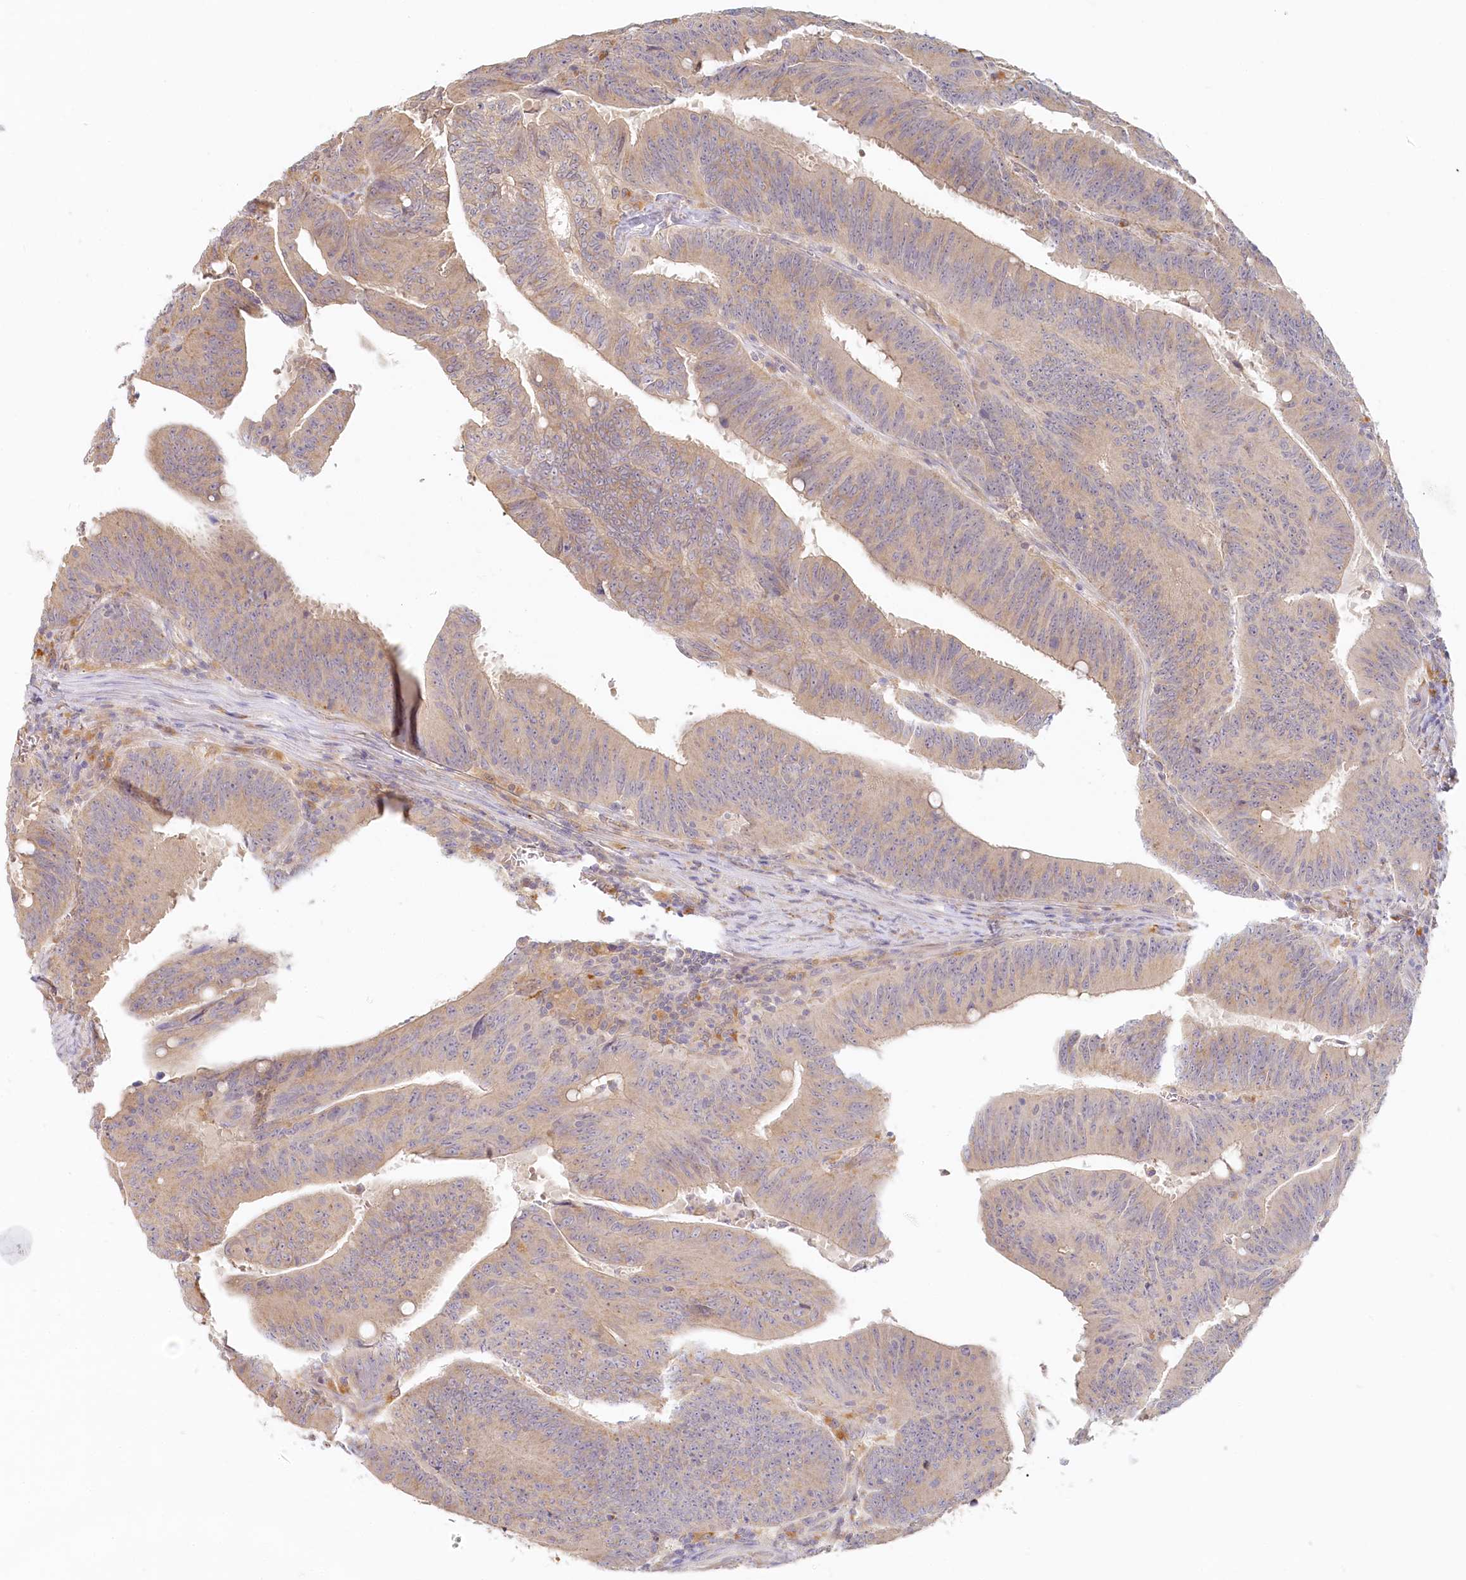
{"staining": {"intensity": "weak", "quantity": "<25%", "location": "cytoplasmic/membranous"}, "tissue": "colorectal cancer", "cell_type": "Tumor cells", "image_type": "cancer", "snomed": [{"axis": "morphology", "description": "Adenocarcinoma, NOS"}, {"axis": "topography", "description": "Colon"}], "caption": "An immunohistochemistry histopathology image of colorectal adenocarcinoma is shown. There is no staining in tumor cells of colorectal adenocarcinoma. (IHC, brightfield microscopy, high magnification).", "gene": "VSIG1", "patient": {"sex": "male", "age": 45}}